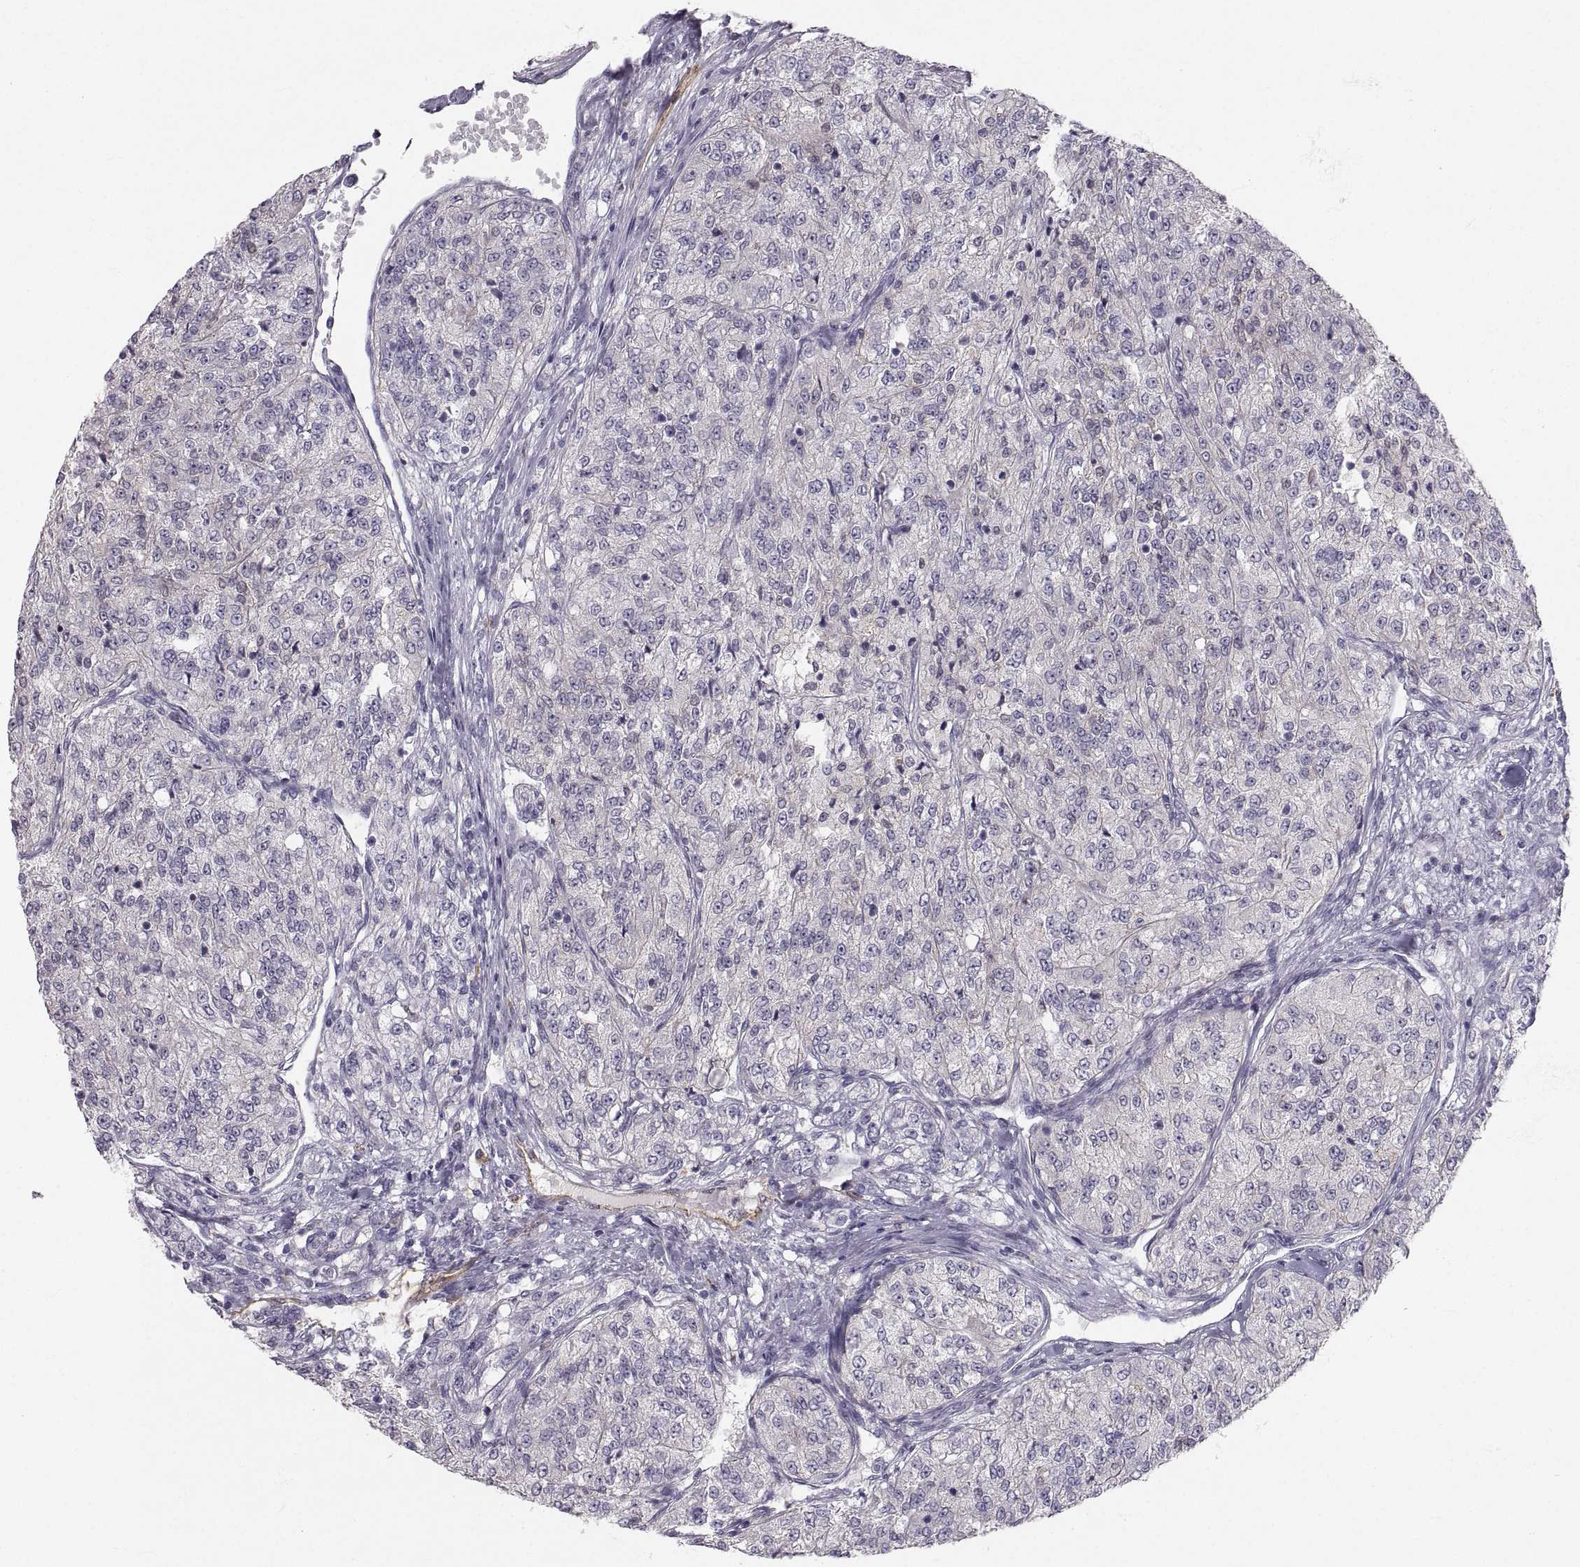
{"staining": {"intensity": "negative", "quantity": "none", "location": "none"}, "tissue": "renal cancer", "cell_type": "Tumor cells", "image_type": "cancer", "snomed": [{"axis": "morphology", "description": "Adenocarcinoma, NOS"}, {"axis": "topography", "description": "Kidney"}], "caption": "Micrograph shows no protein positivity in tumor cells of renal adenocarcinoma tissue.", "gene": "PGM5", "patient": {"sex": "female", "age": 63}}